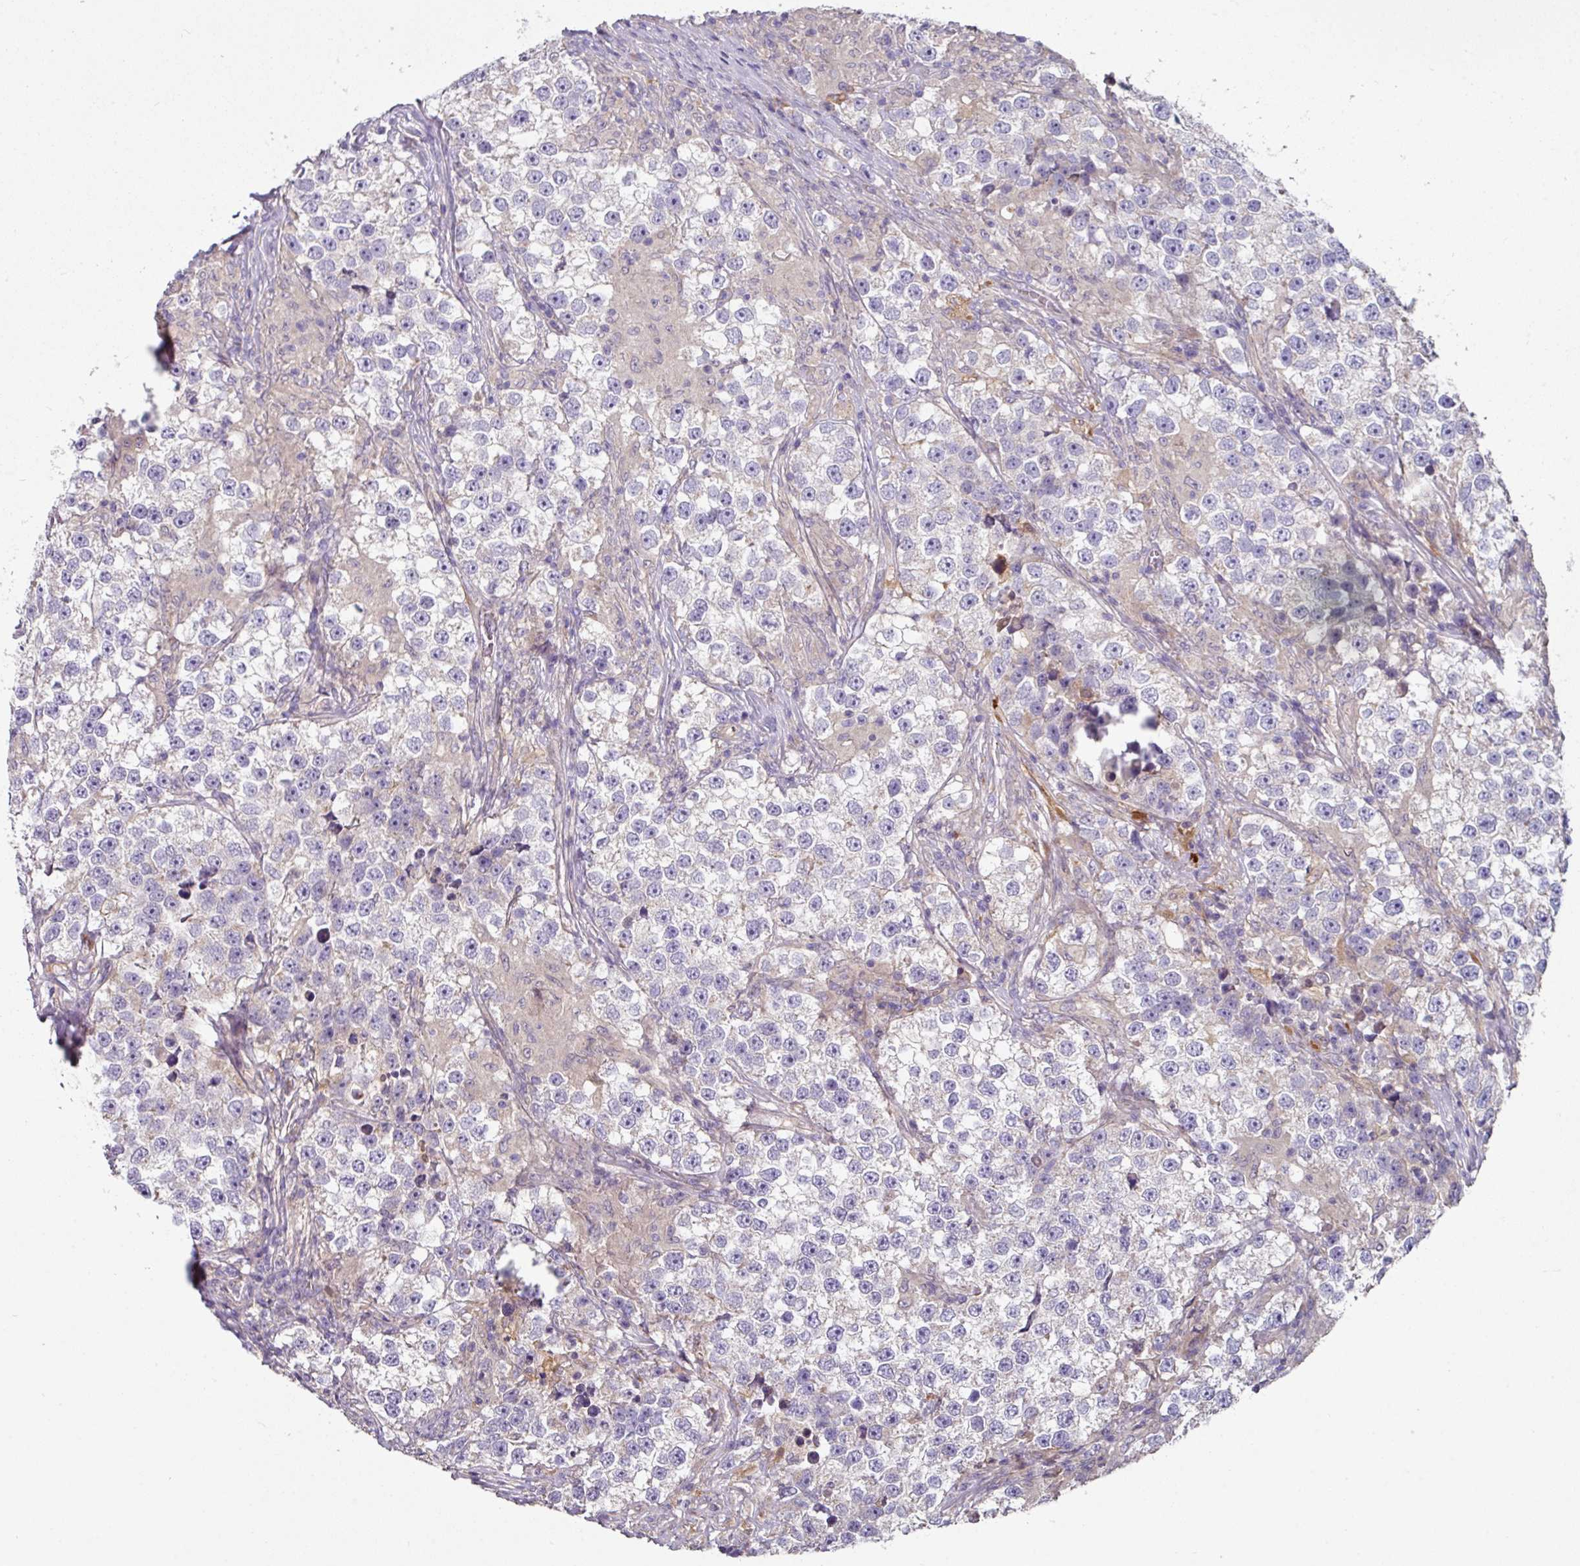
{"staining": {"intensity": "negative", "quantity": "none", "location": "none"}, "tissue": "testis cancer", "cell_type": "Tumor cells", "image_type": "cancer", "snomed": [{"axis": "morphology", "description": "Seminoma, NOS"}, {"axis": "topography", "description": "Testis"}], "caption": "Micrograph shows no significant protein expression in tumor cells of testis seminoma.", "gene": "C4orf48", "patient": {"sex": "male", "age": 46}}